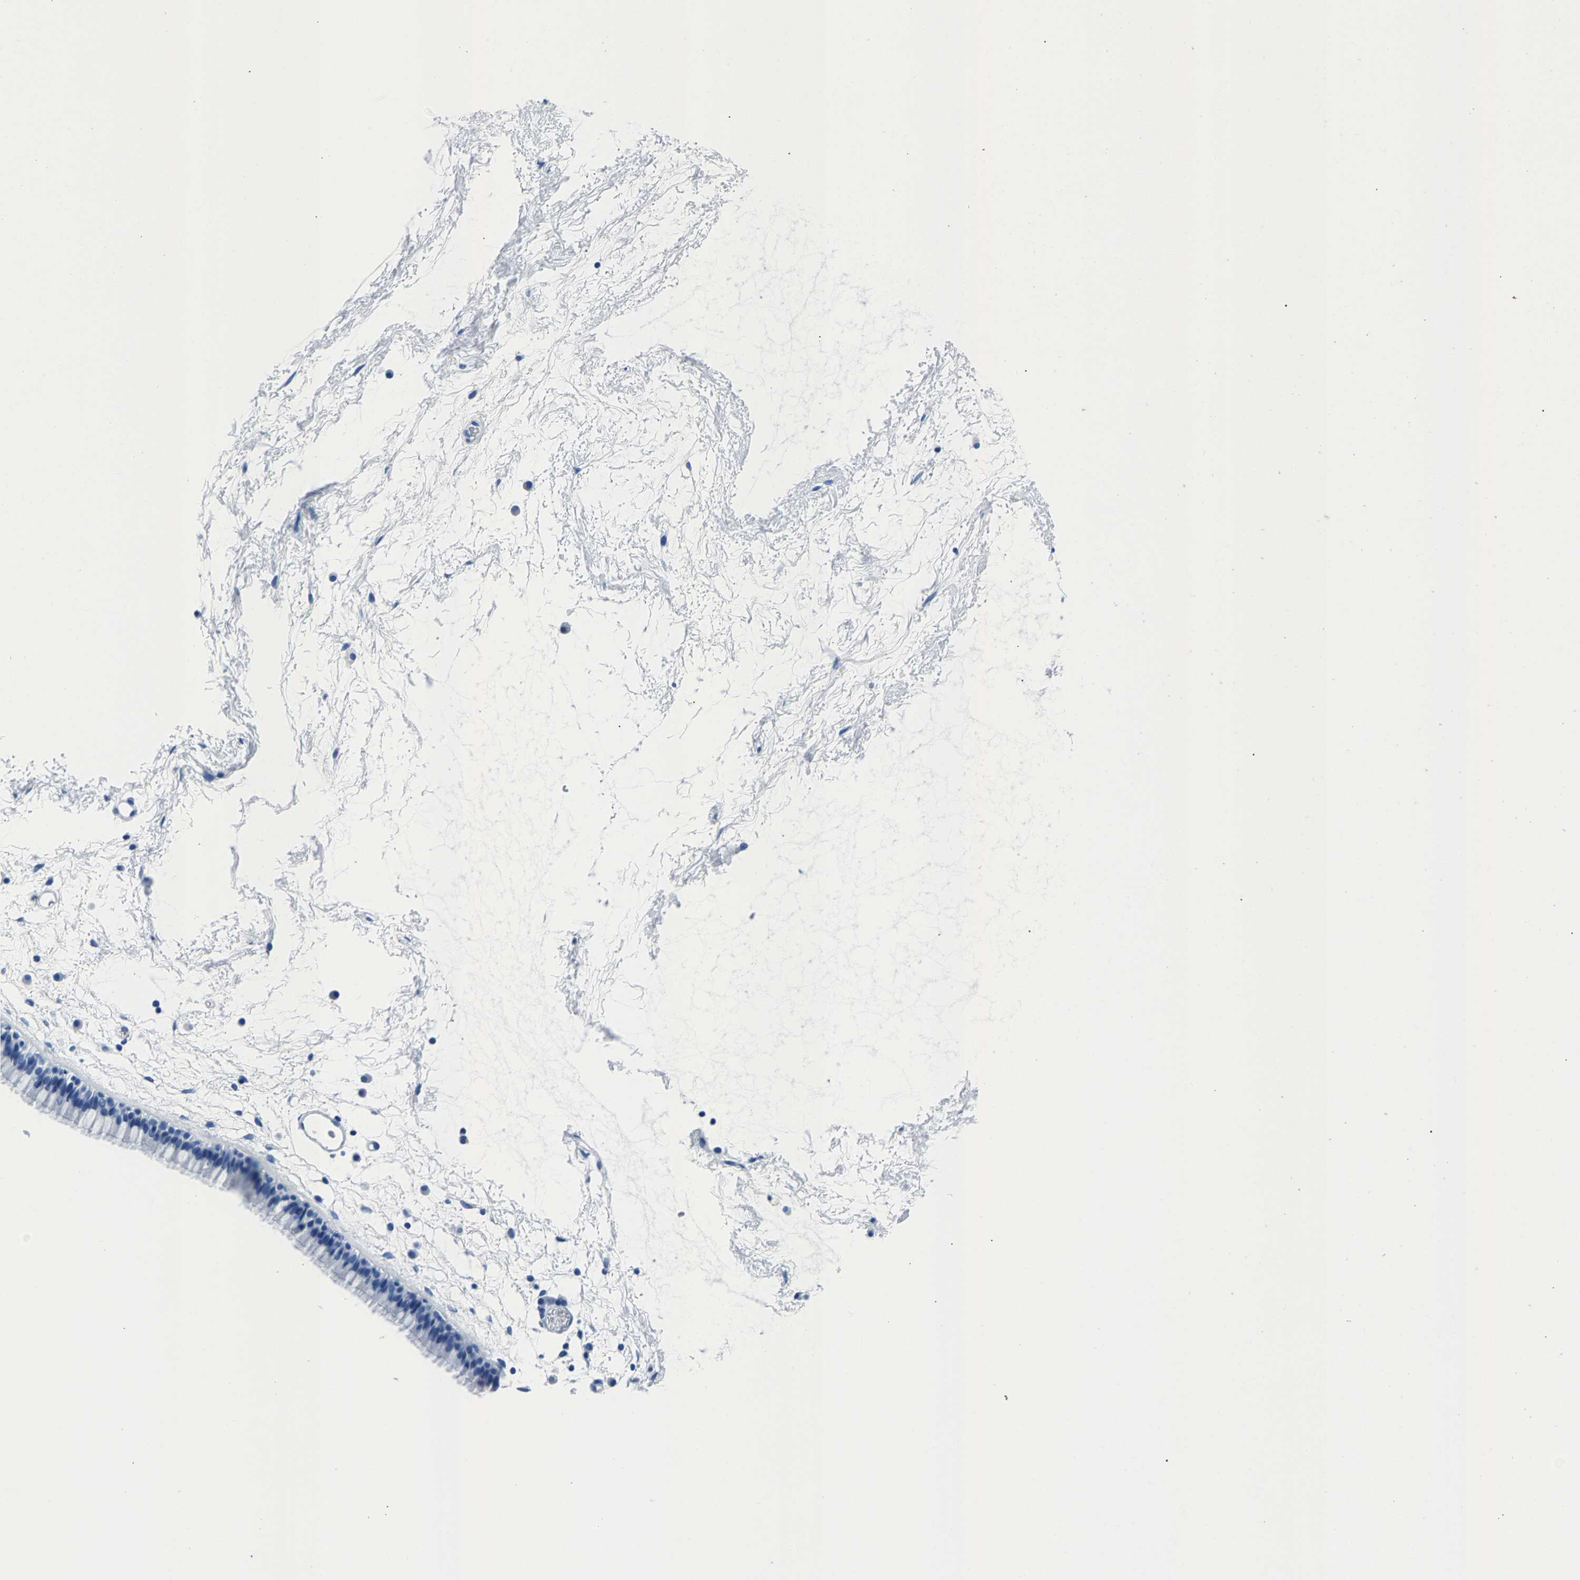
{"staining": {"intensity": "negative", "quantity": "none", "location": "none"}, "tissue": "nasopharynx", "cell_type": "Respiratory epithelial cells", "image_type": "normal", "snomed": [{"axis": "morphology", "description": "Normal tissue, NOS"}, {"axis": "morphology", "description": "Inflammation, NOS"}, {"axis": "topography", "description": "Nasopharynx"}], "caption": "Respiratory epithelial cells show no significant staining in normal nasopharynx. The staining is performed using DAB brown chromogen with nuclei counter-stained in using hematoxylin.", "gene": "CPS1", "patient": {"sex": "male", "age": 48}}